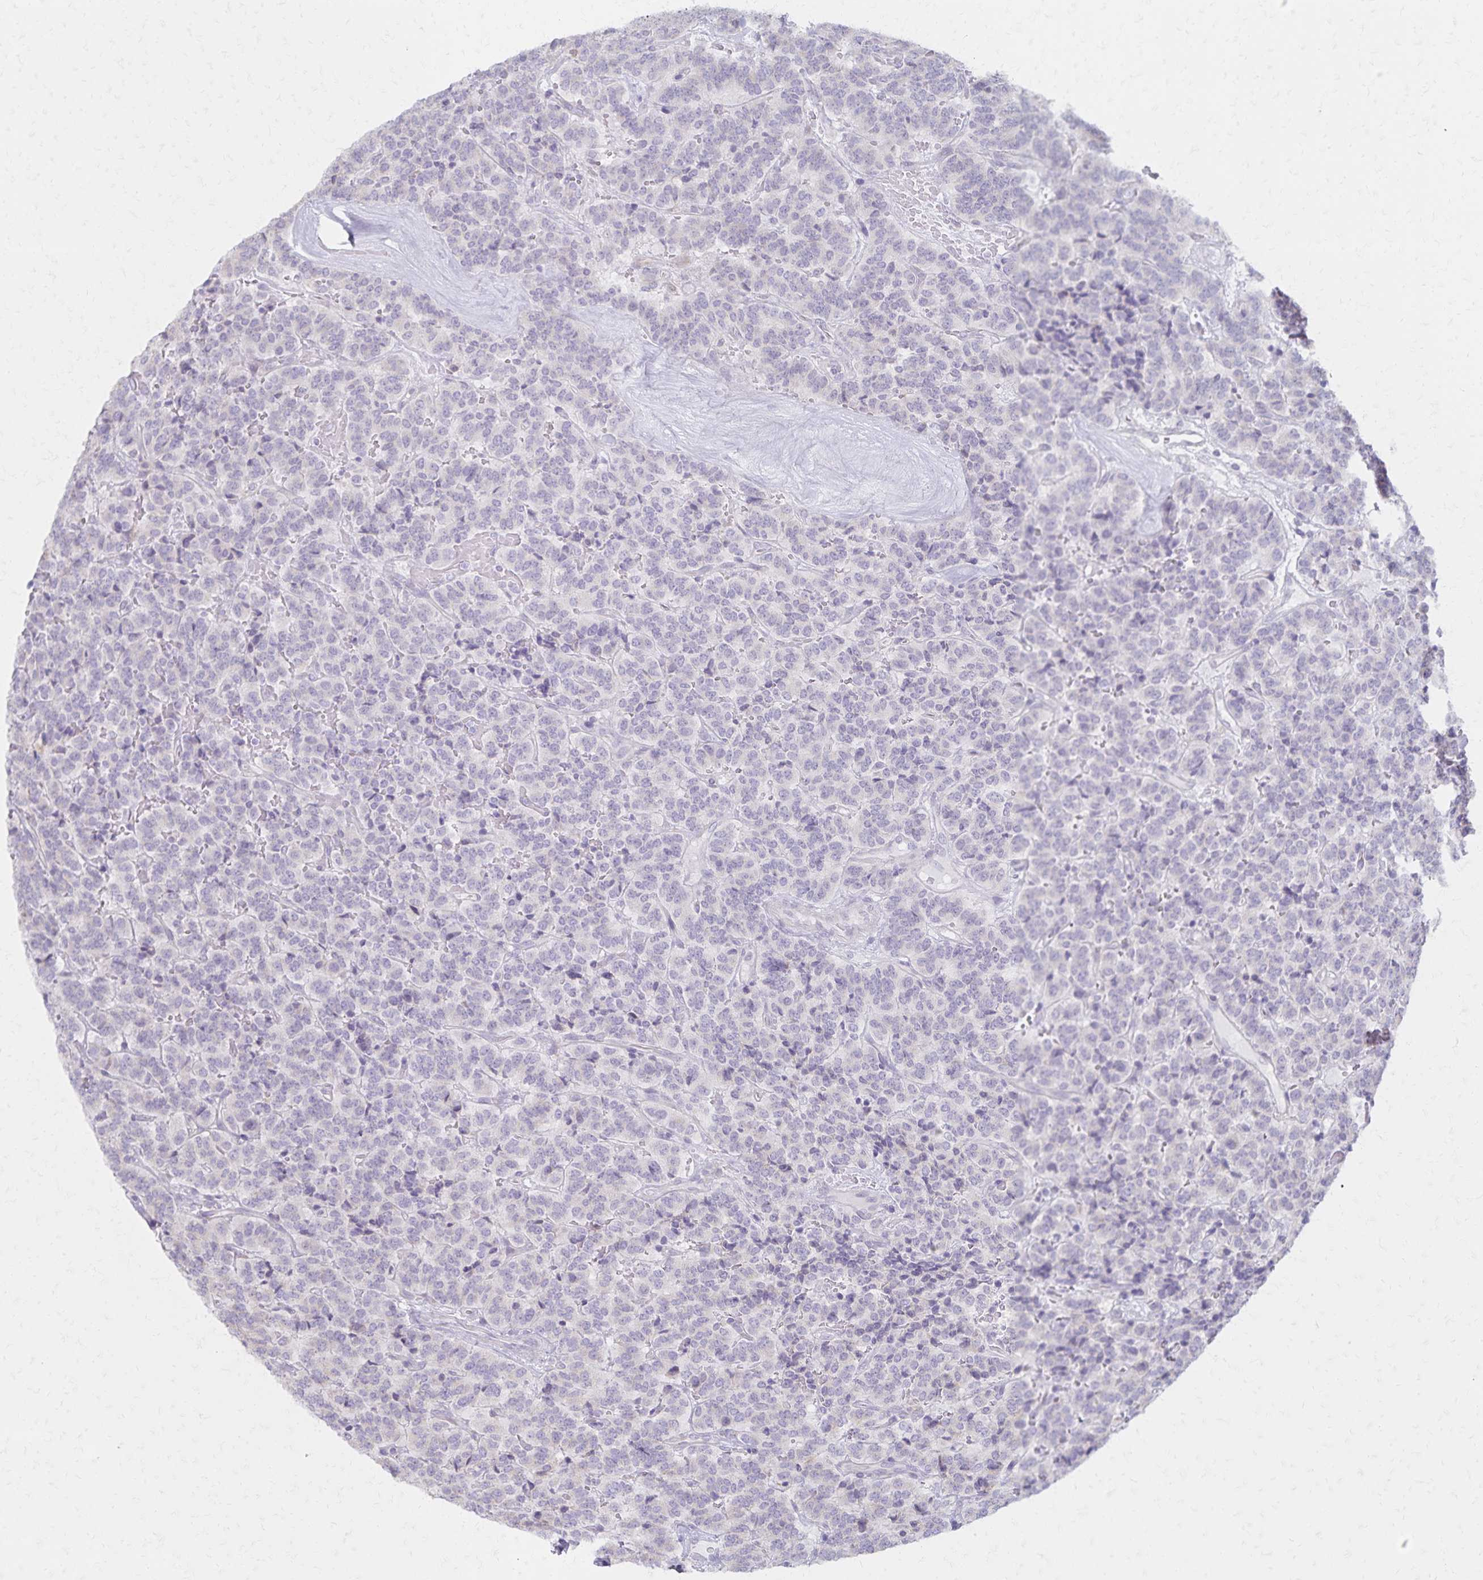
{"staining": {"intensity": "negative", "quantity": "none", "location": "none"}, "tissue": "carcinoid", "cell_type": "Tumor cells", "image_type": "cancer", "snomed": [{"axis": "morphology", "description": "Carcinoid, malignant, NOS"}, {"axis": "topography", "description": "Pancreas"}], "caption": "Tumor cells show no significant protein expression in carcinoid (malignant).", "gene": "KISS1", "patient": {"sex": "male", "age": 36}}